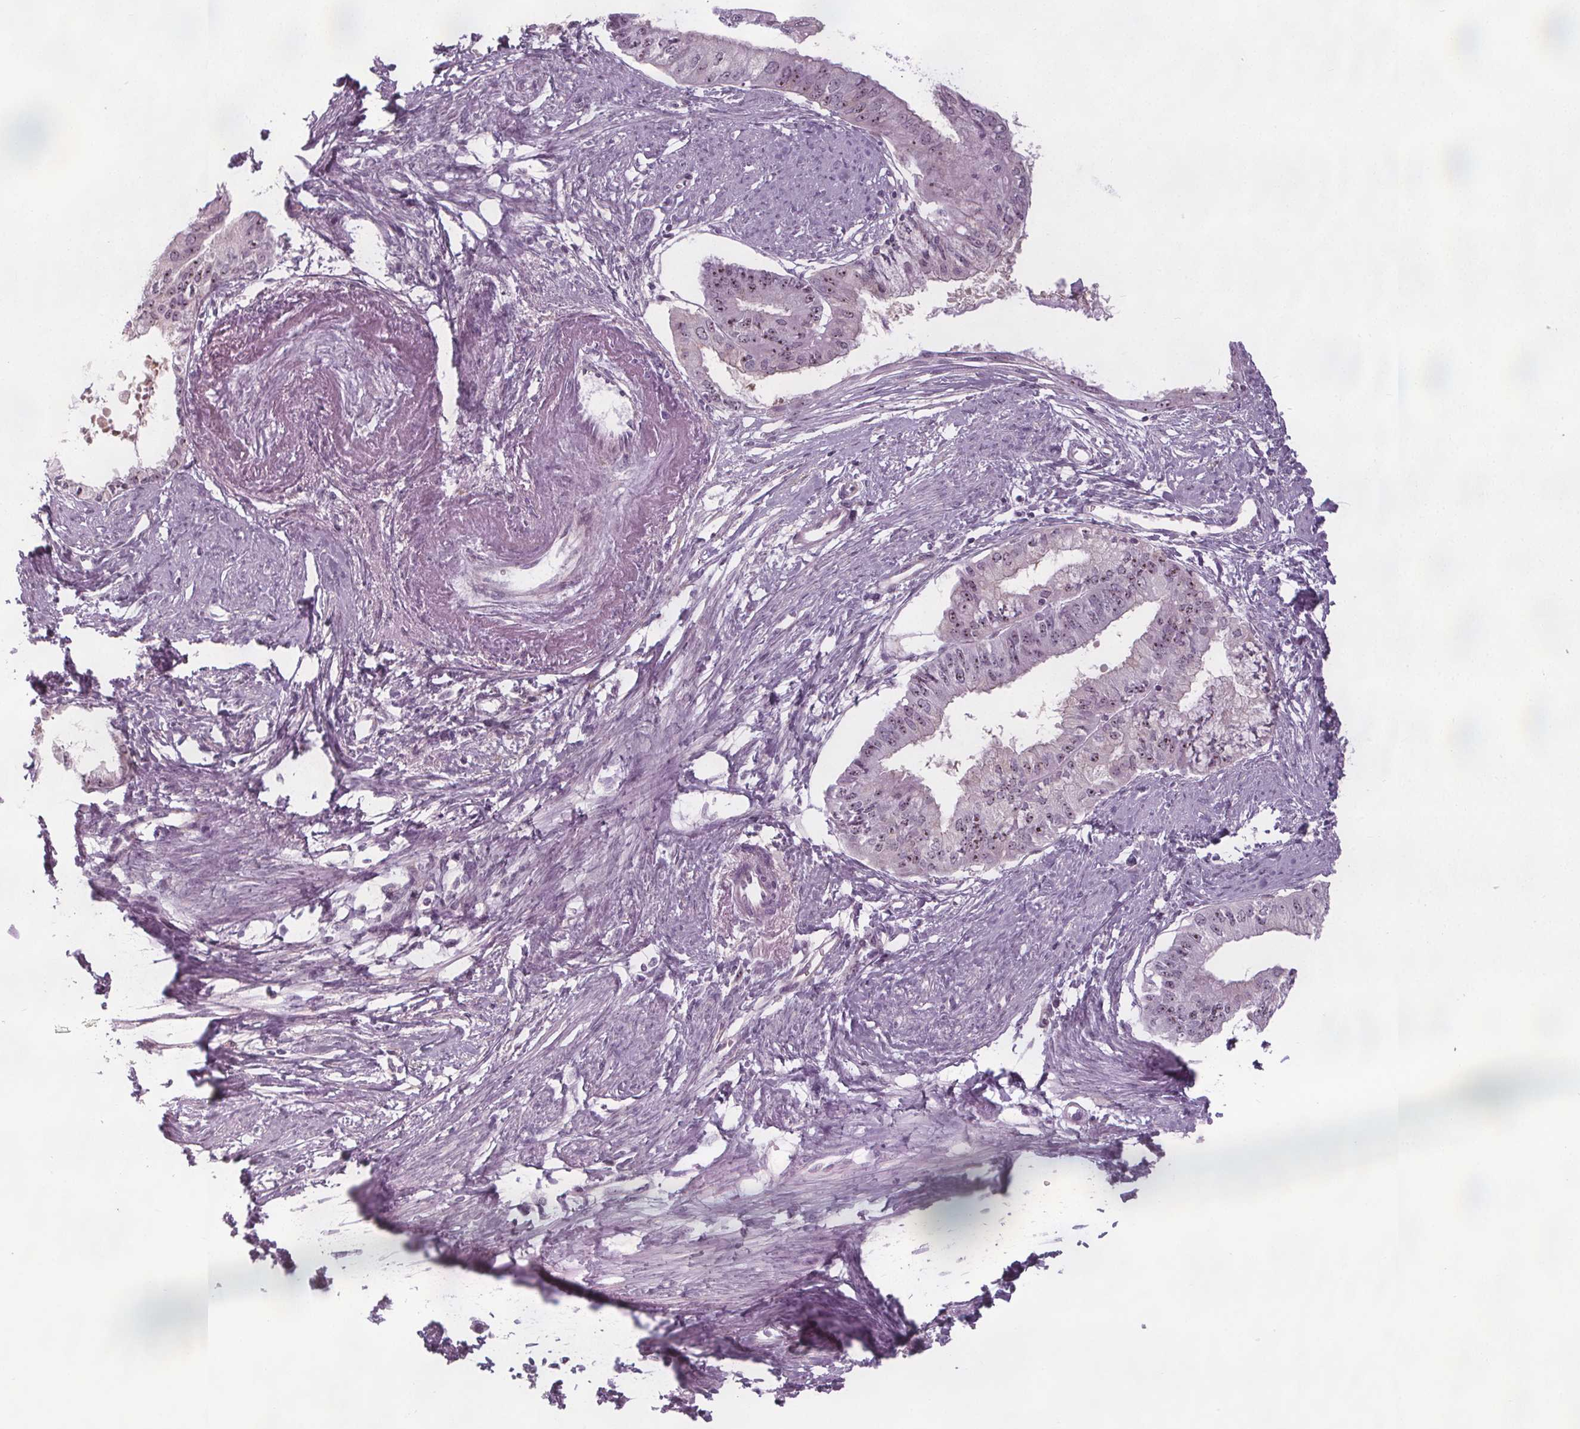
{"staining": {"intensity": "weak", "quantity": "25%-75%", "location": "nuclear"}, "tissue": "endometrial cancer", "cell_type": "Tumor cells", "image_type": "cancer", "snomed": [{"axis": "morphology", "description": "Adenocarcinoma, NOS"}, {"axis": "topography", "description": "Endometrium"}], "caption": "Protein expression analysis of human endometrial cancer reveals weak nuclear positivity in approximately 25%-75% of tumor cells.", "gene": "NOLC1", "patient": {"sex": "female", "age": 76}}